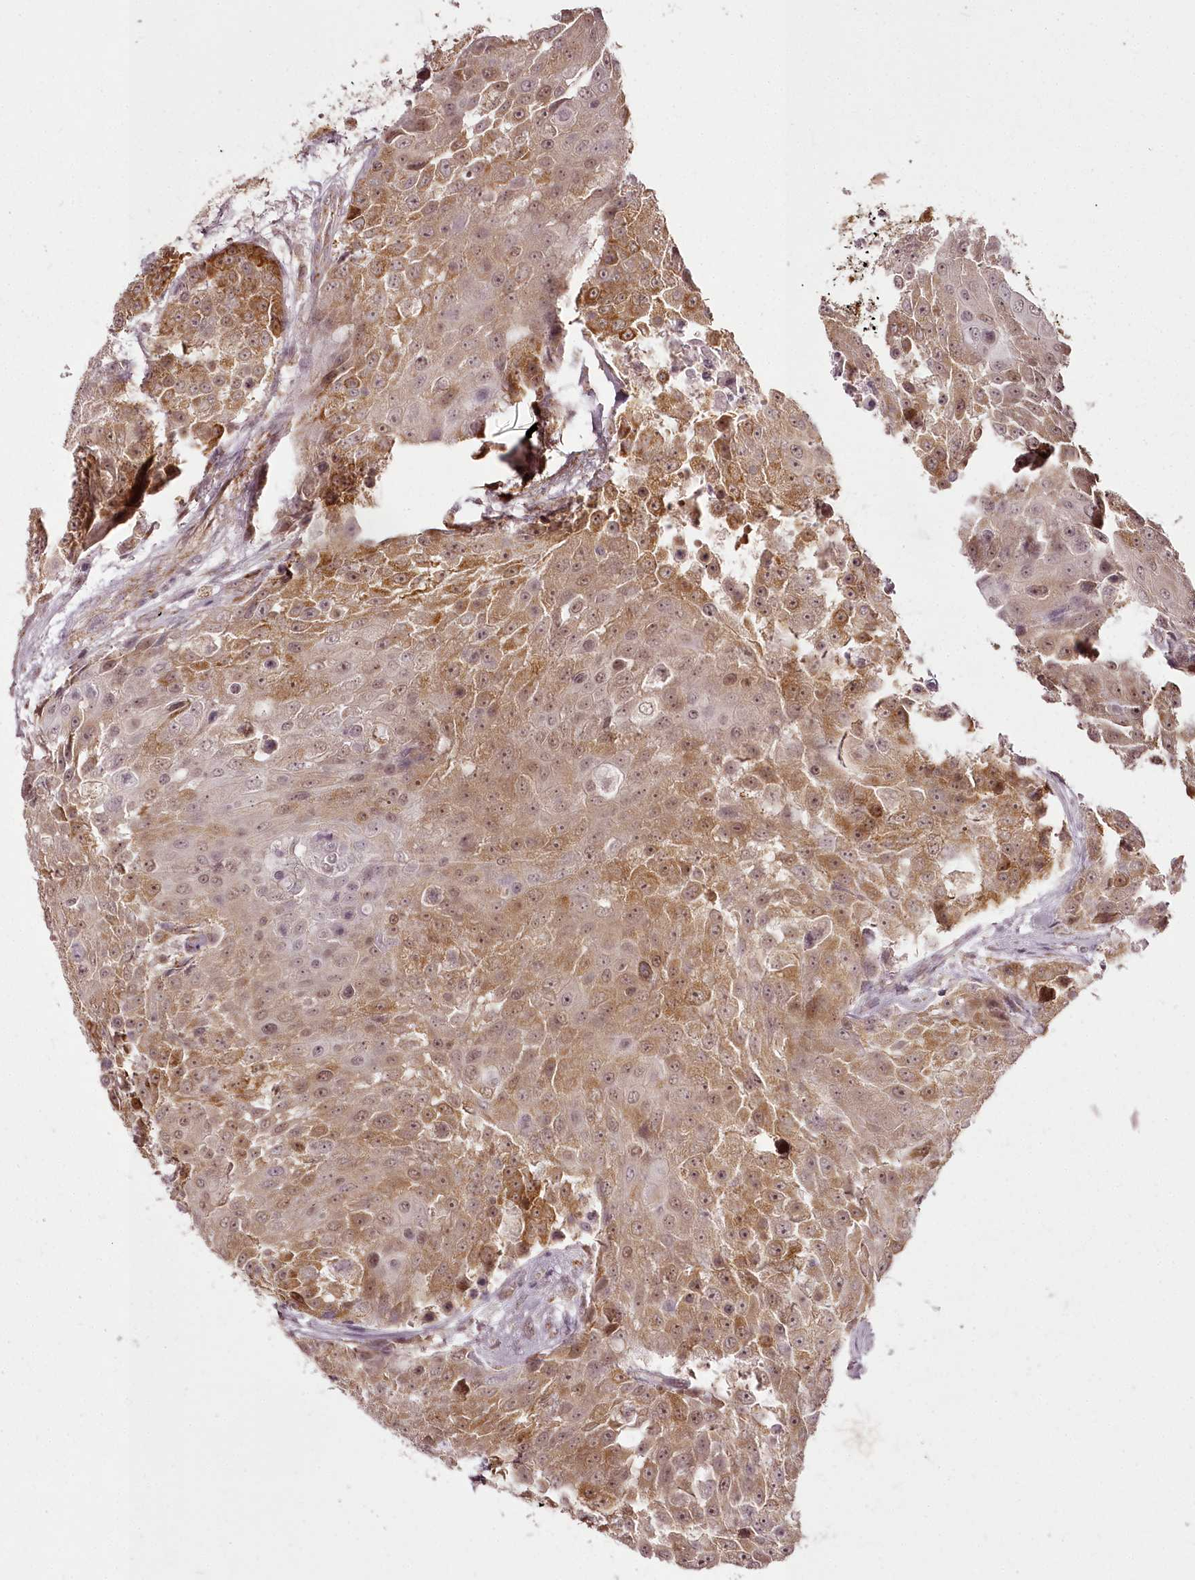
{"staining": {"intensity": "moderate", "quantity": ">75%", "location": "cytoplasmic/membranous,nuclear"}, "tissue": "urothelial cancer", "cell_type": "Tumor cells", "image_type": "cancer", "snomed": [{"axis": "morphology", "description": "Urothelial carcinoma, High grade"}, {"axis": "topography", "description": "Urinary bladder"}], "caption": "High-magnification brightfield microscopy of high-grade urothelial carcinoma stained with DAB (3,3'-diaminobenzidine) (brown) and counterstained with hematoxylin (blue). tumor cells exhibit moderate cytoplasmic/membranous and nuclear staining is appreciated in approximately>75% of cells.", "gene": "CHCHD2", "patient": {"sex": "female", "age": 63}}